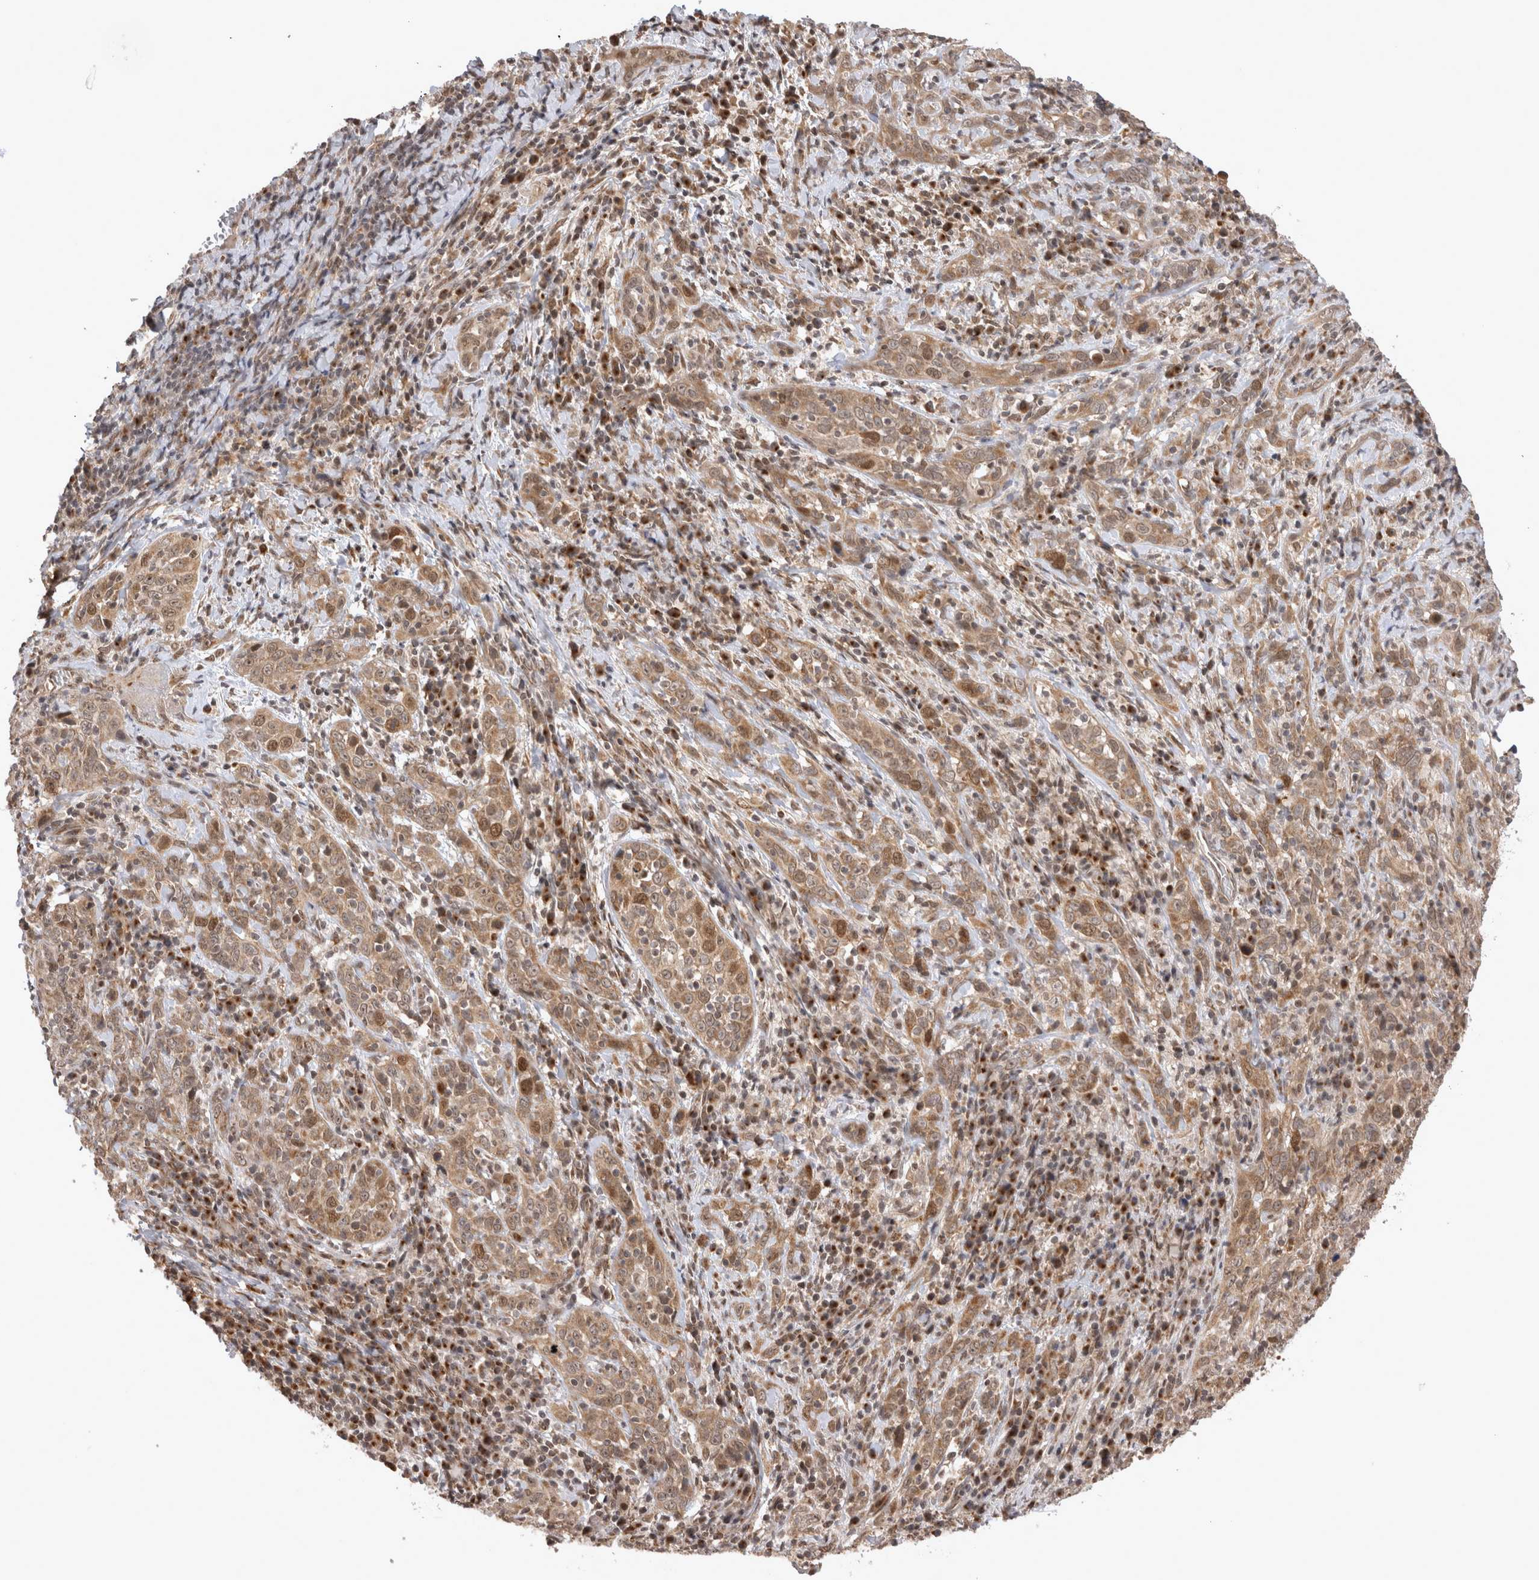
{"staining": {"intensity": "moderate", "quantity": ">75%", "location": "cytoplasmic/membranous,nuclear"}, "tissue": "cervical cancer", "cell_type": "Tumor cells", "image_type": "cancer", "snomed": [{"axis": "morphology", "description": "Squamous cell carcinoma, NOS"}, {"axis": "topography", "description": "Cervix"}], "caption": "Squamous cell carcinoma (cervical) stained for a protein reveals moderate cytoplasmic/membranous and nuclear positivity in tumor cells.", "gene": "TMEM65", "patient": {"sex": "female", "age": 46}}